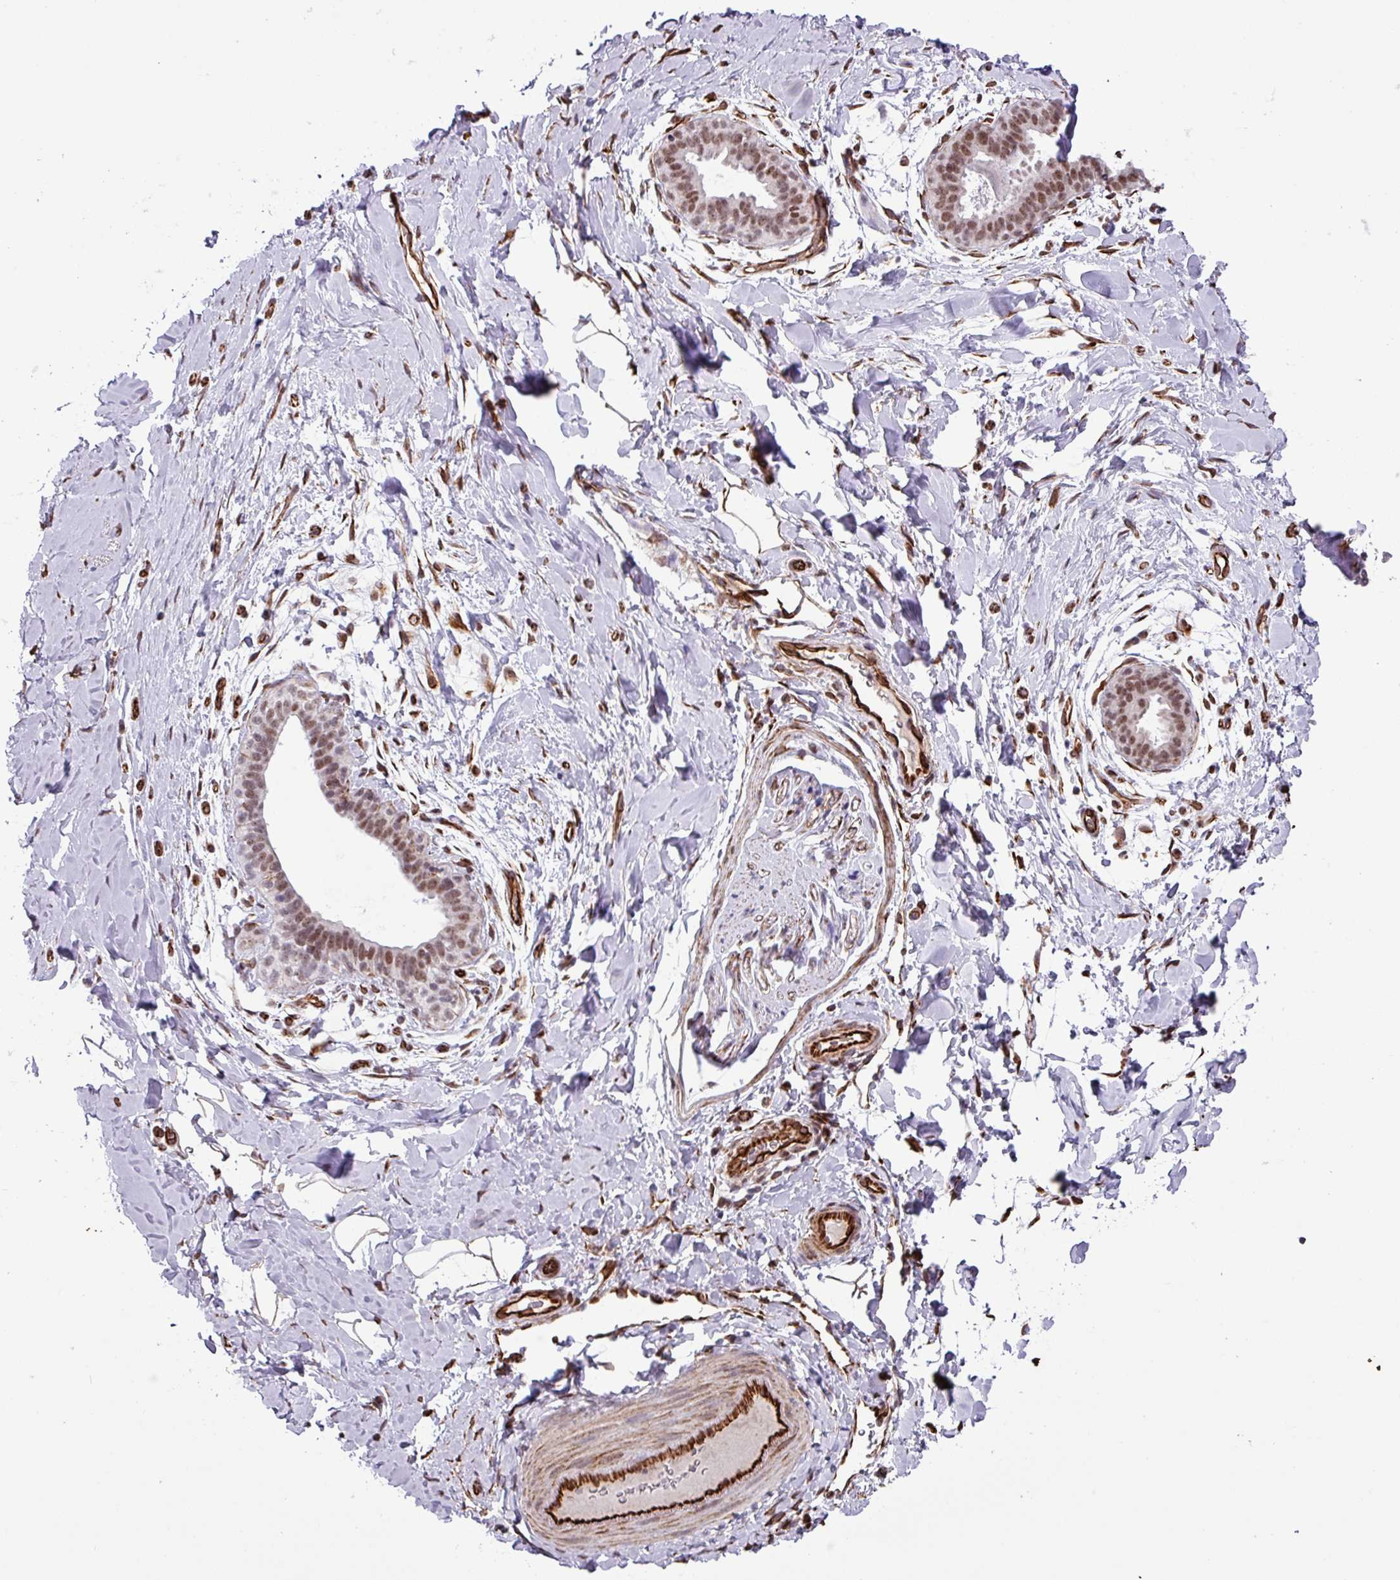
{"staining": {"intensity": "moderate", "quantity": ">75%", "location": "cytoplasmic/membranous"}, "tissue": "adipose tissue", "cell_type": "Adipocytes", "image_type": "normal", "snomed": [{"axis": "morphology", "description": "Normal tissue, NOS"}, {"axis": "topography", "description": "Breast"}], "caption": "High-magnification brightfield microscopy of unremarkable adipose tissue stained with DAB (3,3'-diaminobenzidine) (brown) and counterstained with hematoxylin (blue). adipocytes exhibit moderate cytoplasmic/membranous expression is present in approximately>75% of cells. The protein is stained brown, and the nuclei are stained in blue (DAB IHC with brightfield microscopy, high magnification).", "gene": "CHD3", "patient": {"sex": "female", "age": 26}}